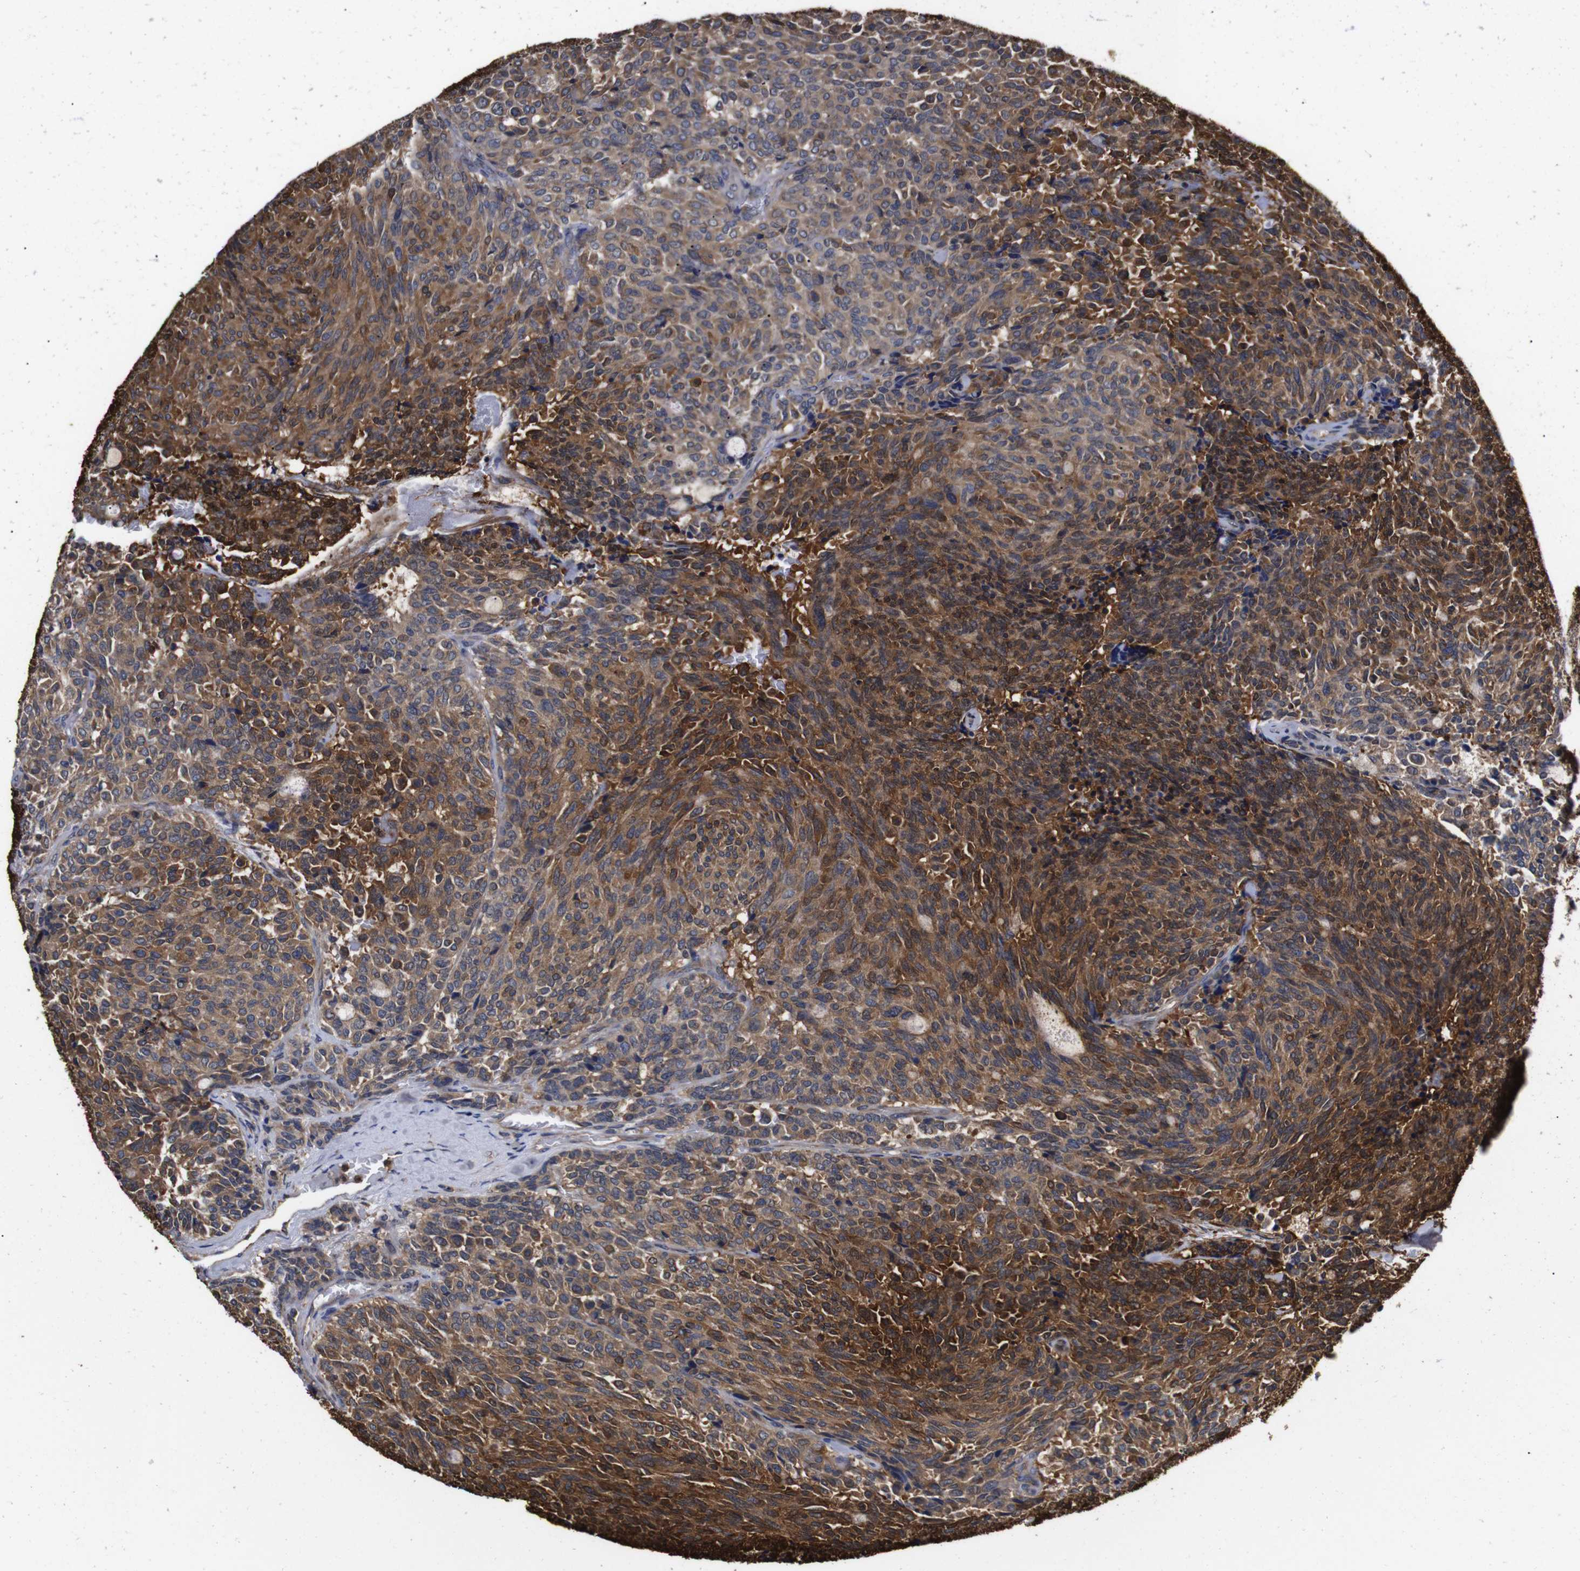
{"staining": {"intensity": "strong", "quantity": ">75%", "location": "cytoplasmic/membranous"}, "tissue": "carcinoid", "cell_type": "Tumor cells", "image_type": "cancer", "snomed": [{"axis": "morphology", "description": "Carcinoid, malignant, NOS"}, {"axis": "topography", "description": "Pancreas"}], "caption": "DAB immunohistochemical staining of human carcinoid shows strong cytoplasmic/membranous protein expression in approximately >75% of tumor cells. (IHC, brightfield microscopy, high magnification).", "gene": "LRRCC1", "patient": {"sex": "female", "age": 54}}